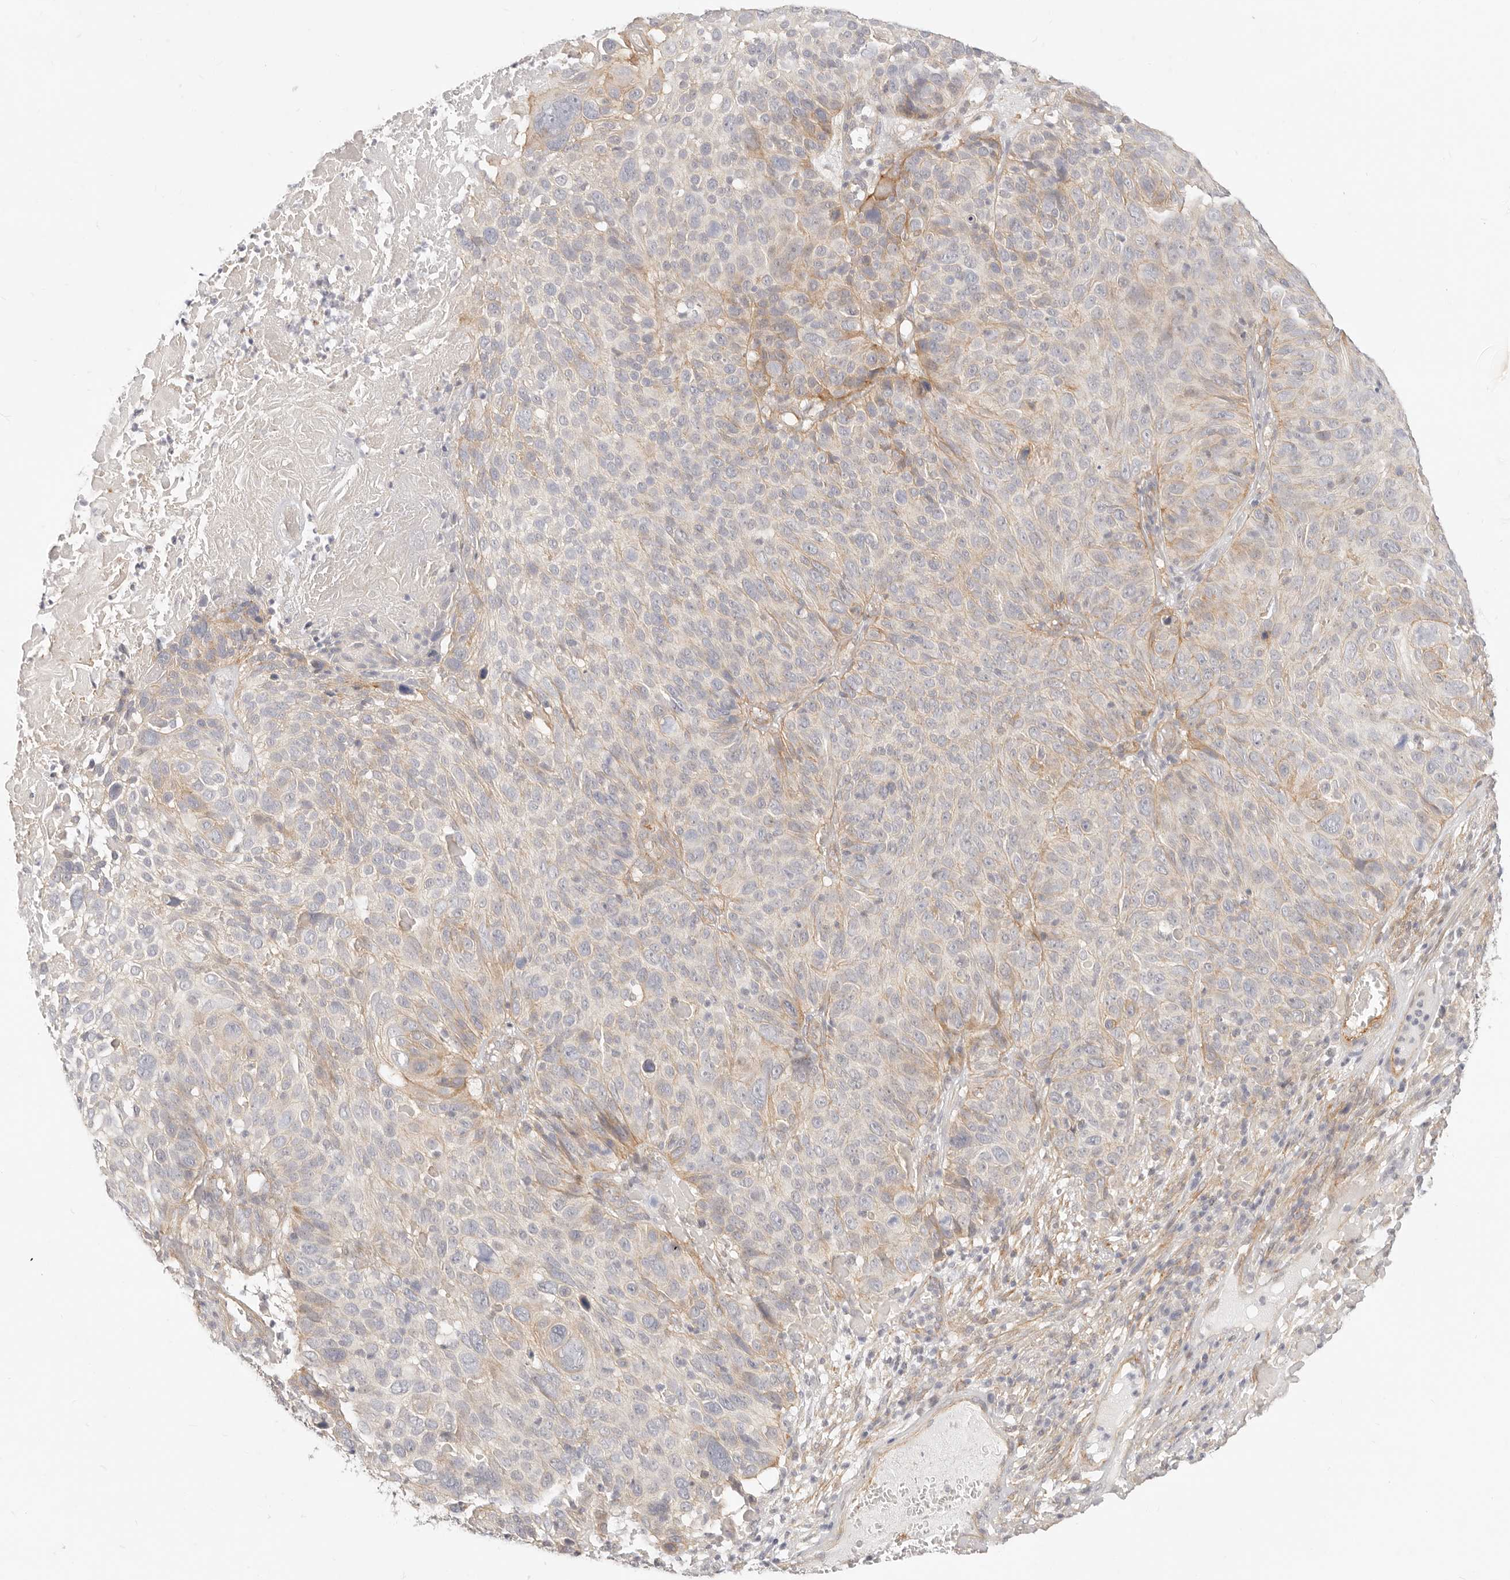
{"staining": {"intensity": "moderate", "quantity": "<25%", "location": "cytoplasmic/membranous"}, "tissue": "cervical cancer", "cell_type": "Tumor cells", "image_type": "cancer", "snomed": [{"axis": "morphology", "description": "Squamous cell carcinoma, NOS"}, {"axis": "topography", "description": "Cervix"}], "caption": "A brown stain labels moderate cytoplasmic/membranous expression of a protein in cervical squamous cell carcinoma tumor cells.", "gene": "UBXN10", "patient": {"sex": "female", "age": 74}}